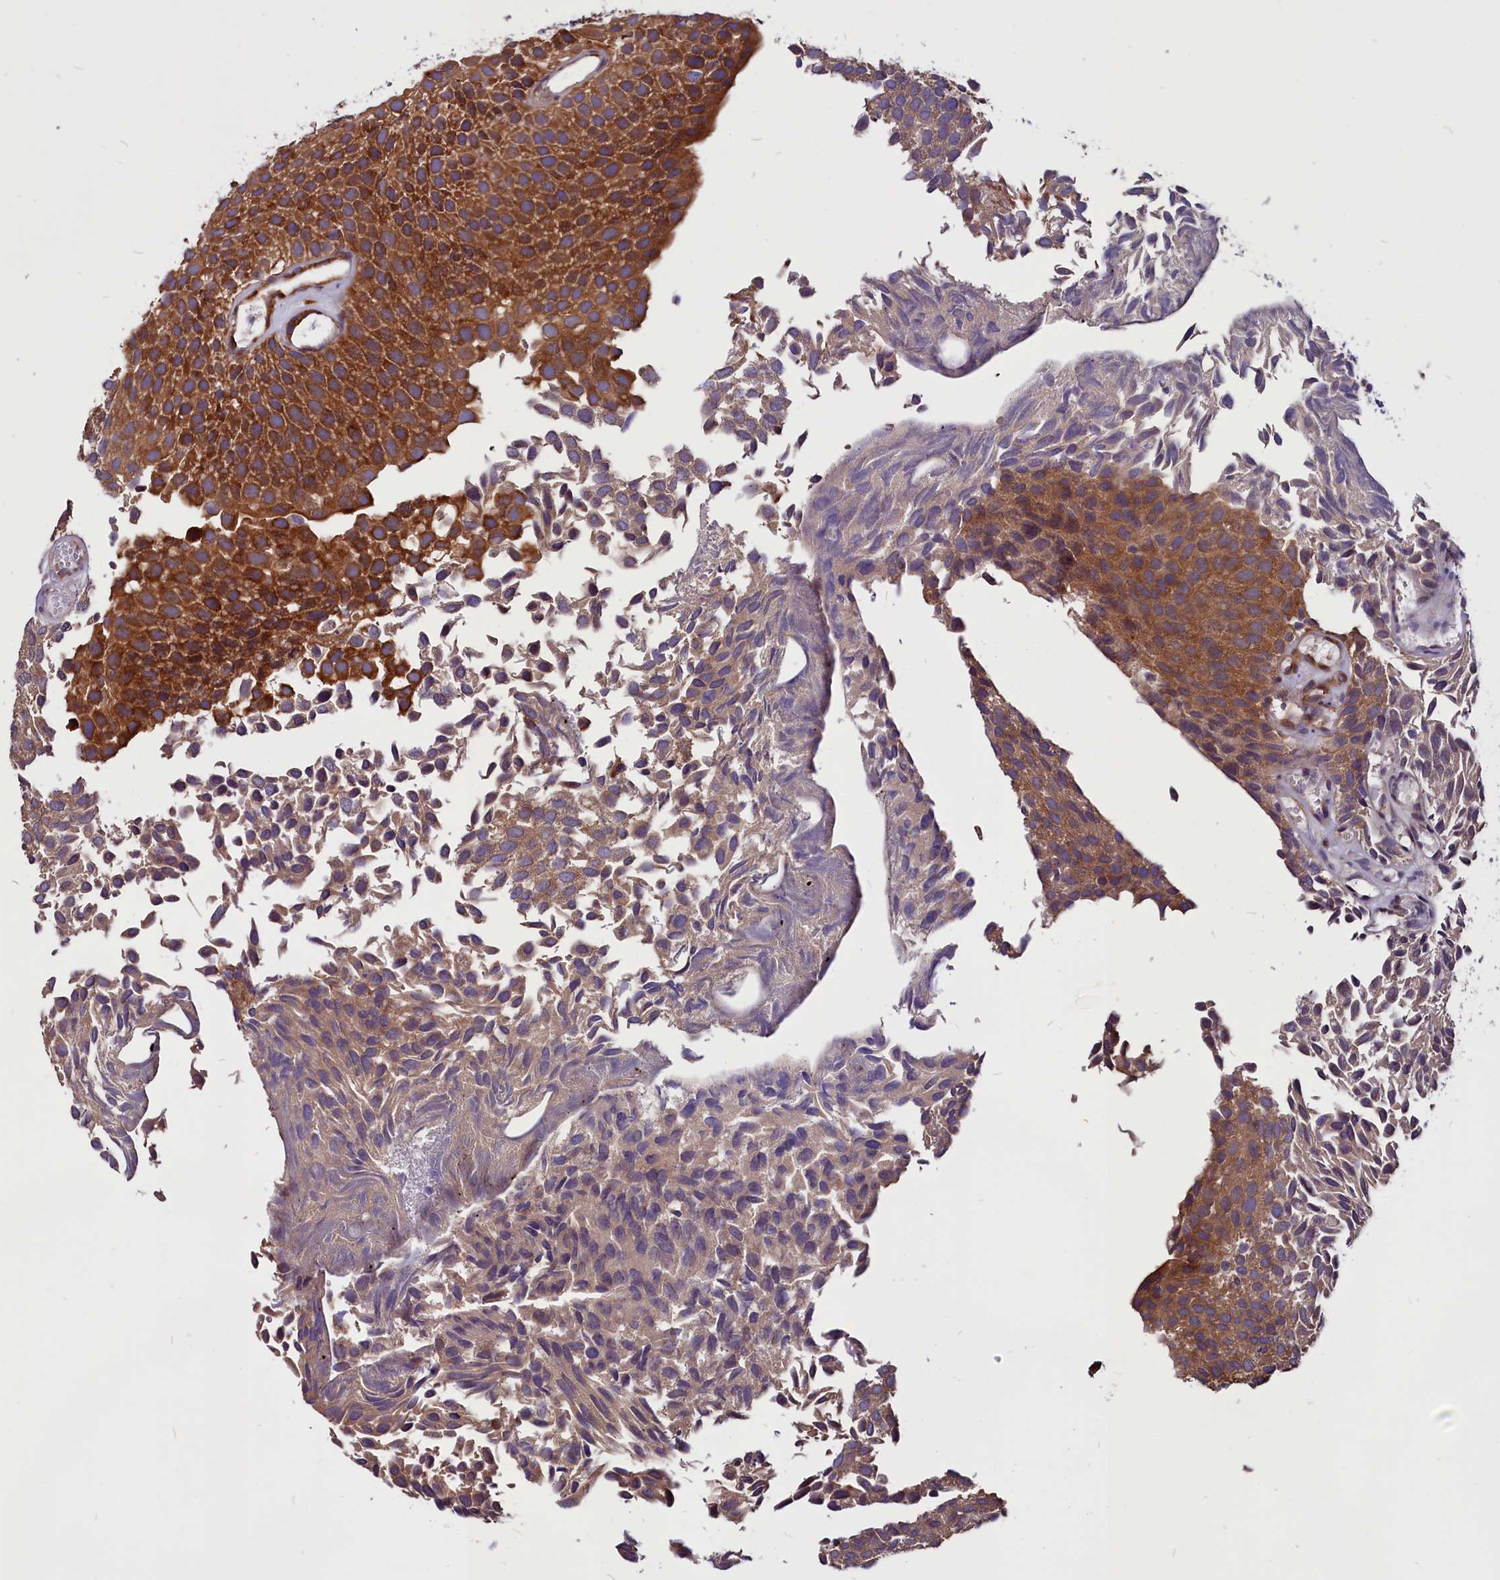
{"staining": {"intensity": "strong", "quantity": ">75%", "location": "cytoplasmic/membranous"}, "tissue": "urothelial cancer", "cell_type": "Tumor cells", "image_type": "cancer", "snomed": [{"axis": "morphology", "description": "Urothelial carcinoma, Low grade"}, {"axis": "topography", "description": "Urinary bladder"}], "caption": "Immunohistochemical staining of urothelial carcinoma (low-grade) reveals strong cytoplasmic/membranous protein expression in about >75% of tumor cells. (DAB = brown stain, brightfield microscopy at high magnification).", "gene": "EIF3G", "patient": {"sex": "male", "age": 89}}